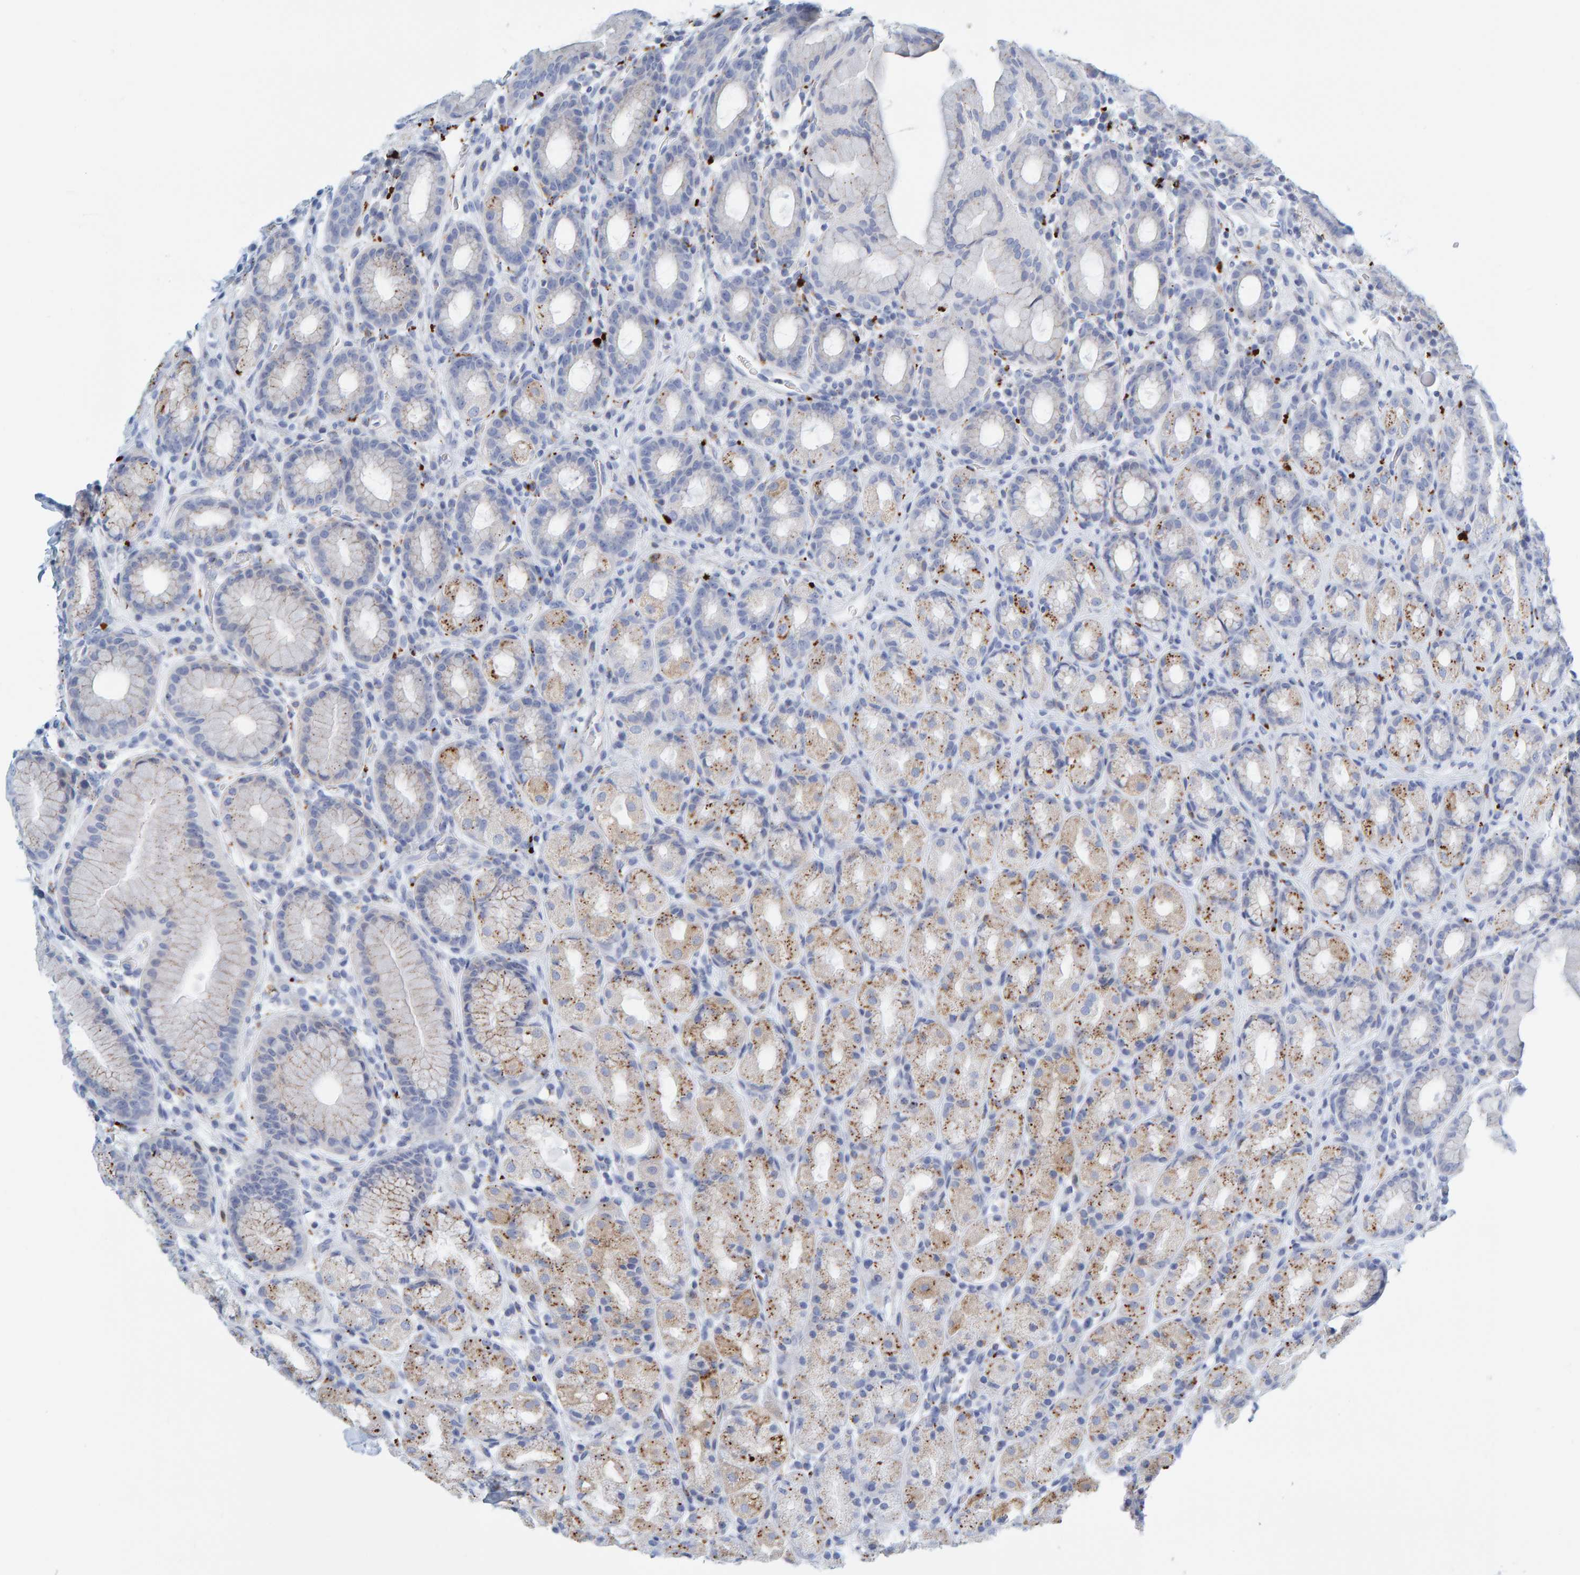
{"staining": {"intensity": "moderate", "quantity": "25%-75%", "location": "cytoplasmic/membranous"}, "tissue": "stomach", "cell_type": "Glandular cells", "image_type": "normal", "snomed": [{"axis": "morphology", "description": "Normal tissue, NOS"}, {"axis": "topography", "description": "Stomach, upper"}], "caption": "The photomicrograph displays staining of normal stomach, revealing moderate cytoplasmic/membranous protein expression (brown color) within glandular cells. The staining was performed using DAB, with brown indicating positive protein expression. Nuclei are stained blue with hematoxylin.", "gene": "BIN3", "patient": {"sex": "male", "age": 68}}